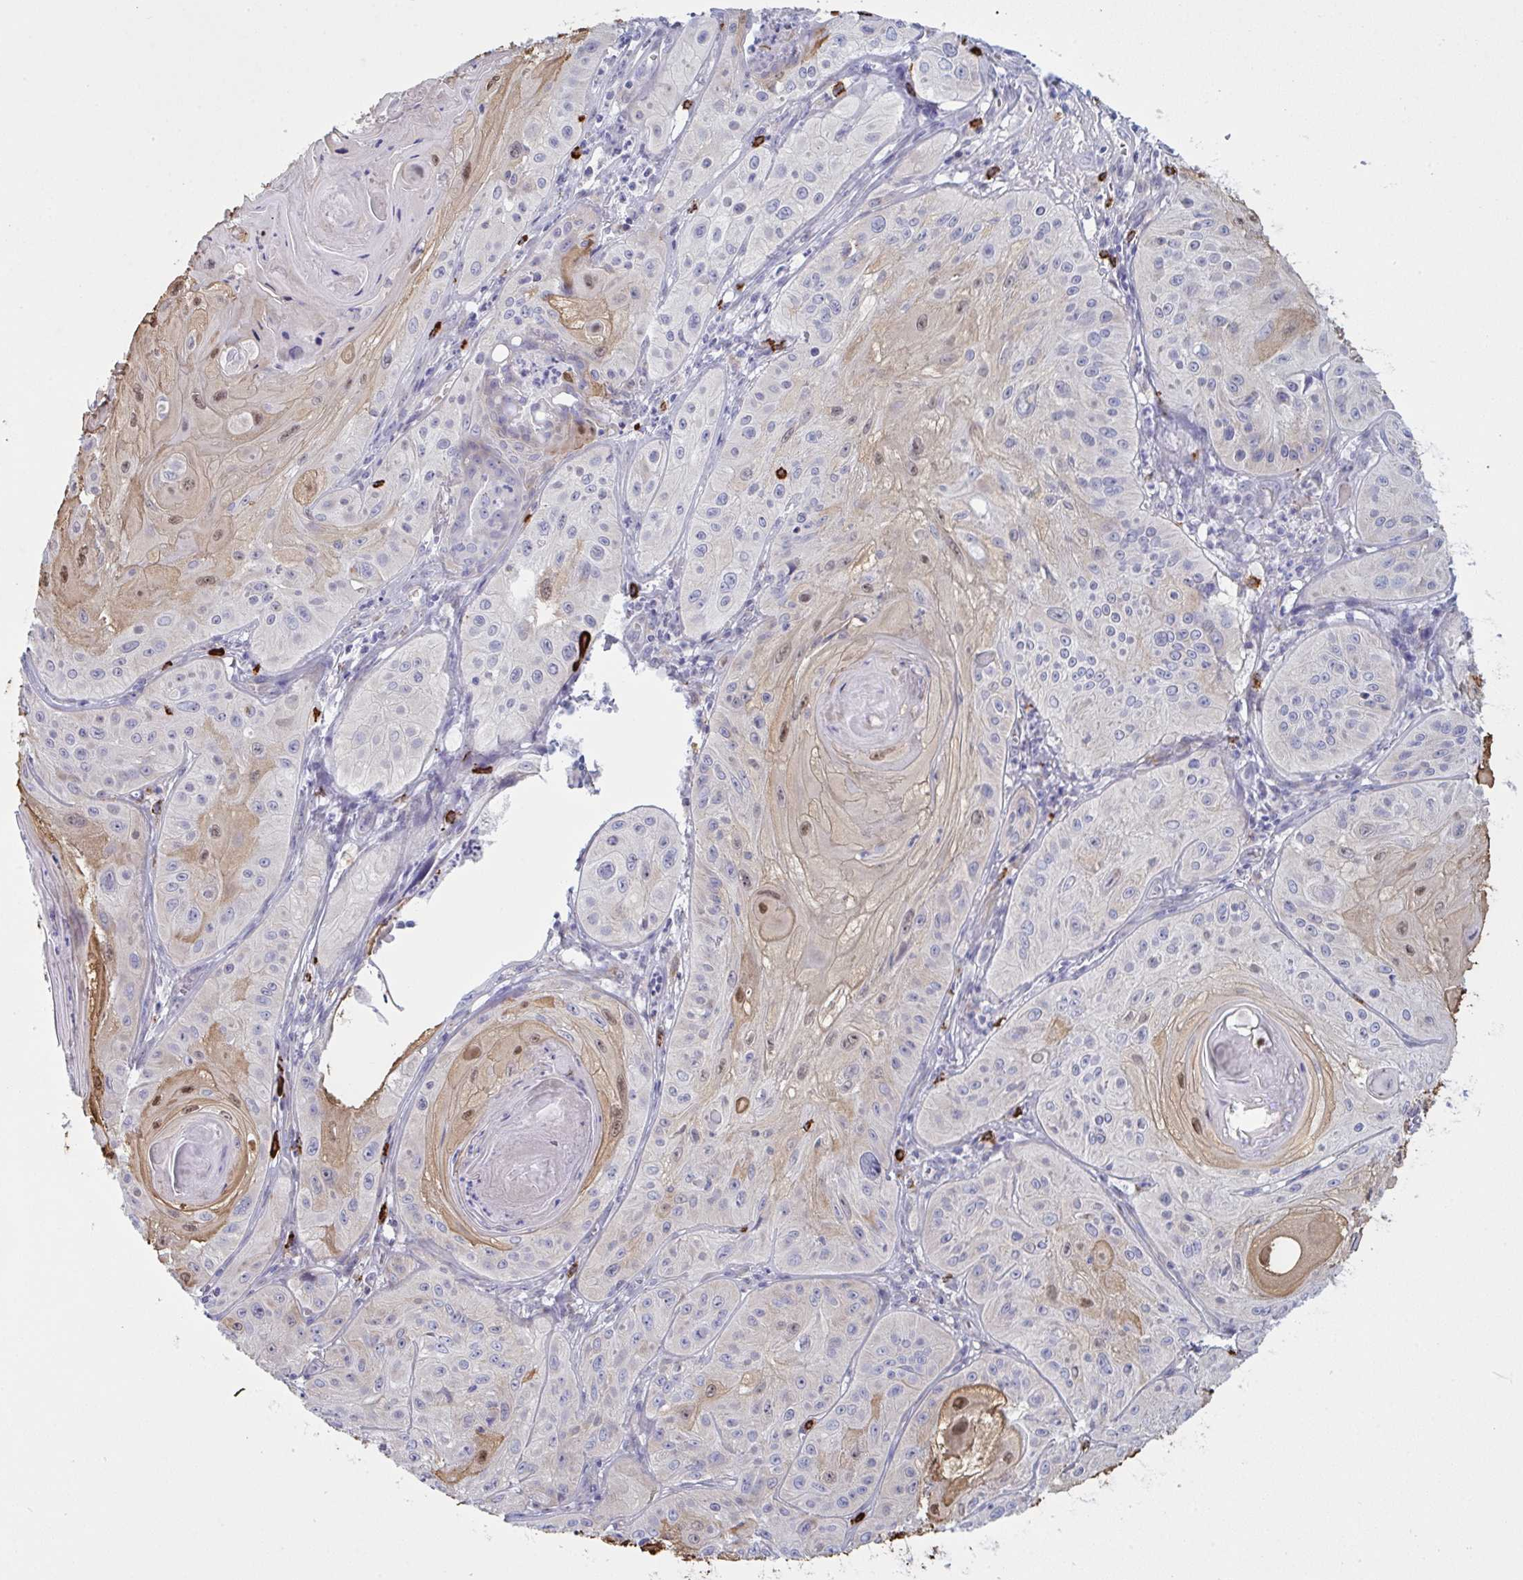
{"staining": {"intensity": "moderate", "quantity": "<25%", "location": "cytoplasmic/membranous,nuclear"}, "tissue": "skin cancer", "cell_type": "Tumor cells", "image_type": "cancer", "snomed": [{"axis": "morphology", "description": "Squamous cell carcinoma, NOS"}, {"axis": "topography", "description": "Skin"}], "caption": "An immunohistochemistry micrograph of neoplastic tissue is shown. Protein staining in brown highlights moderate cytoplasmic/membranous and nuclear positivity in skin cancer within tumor cells.", "gene": "ZNF684", "patient": {"sex": "male", "age": 85}}